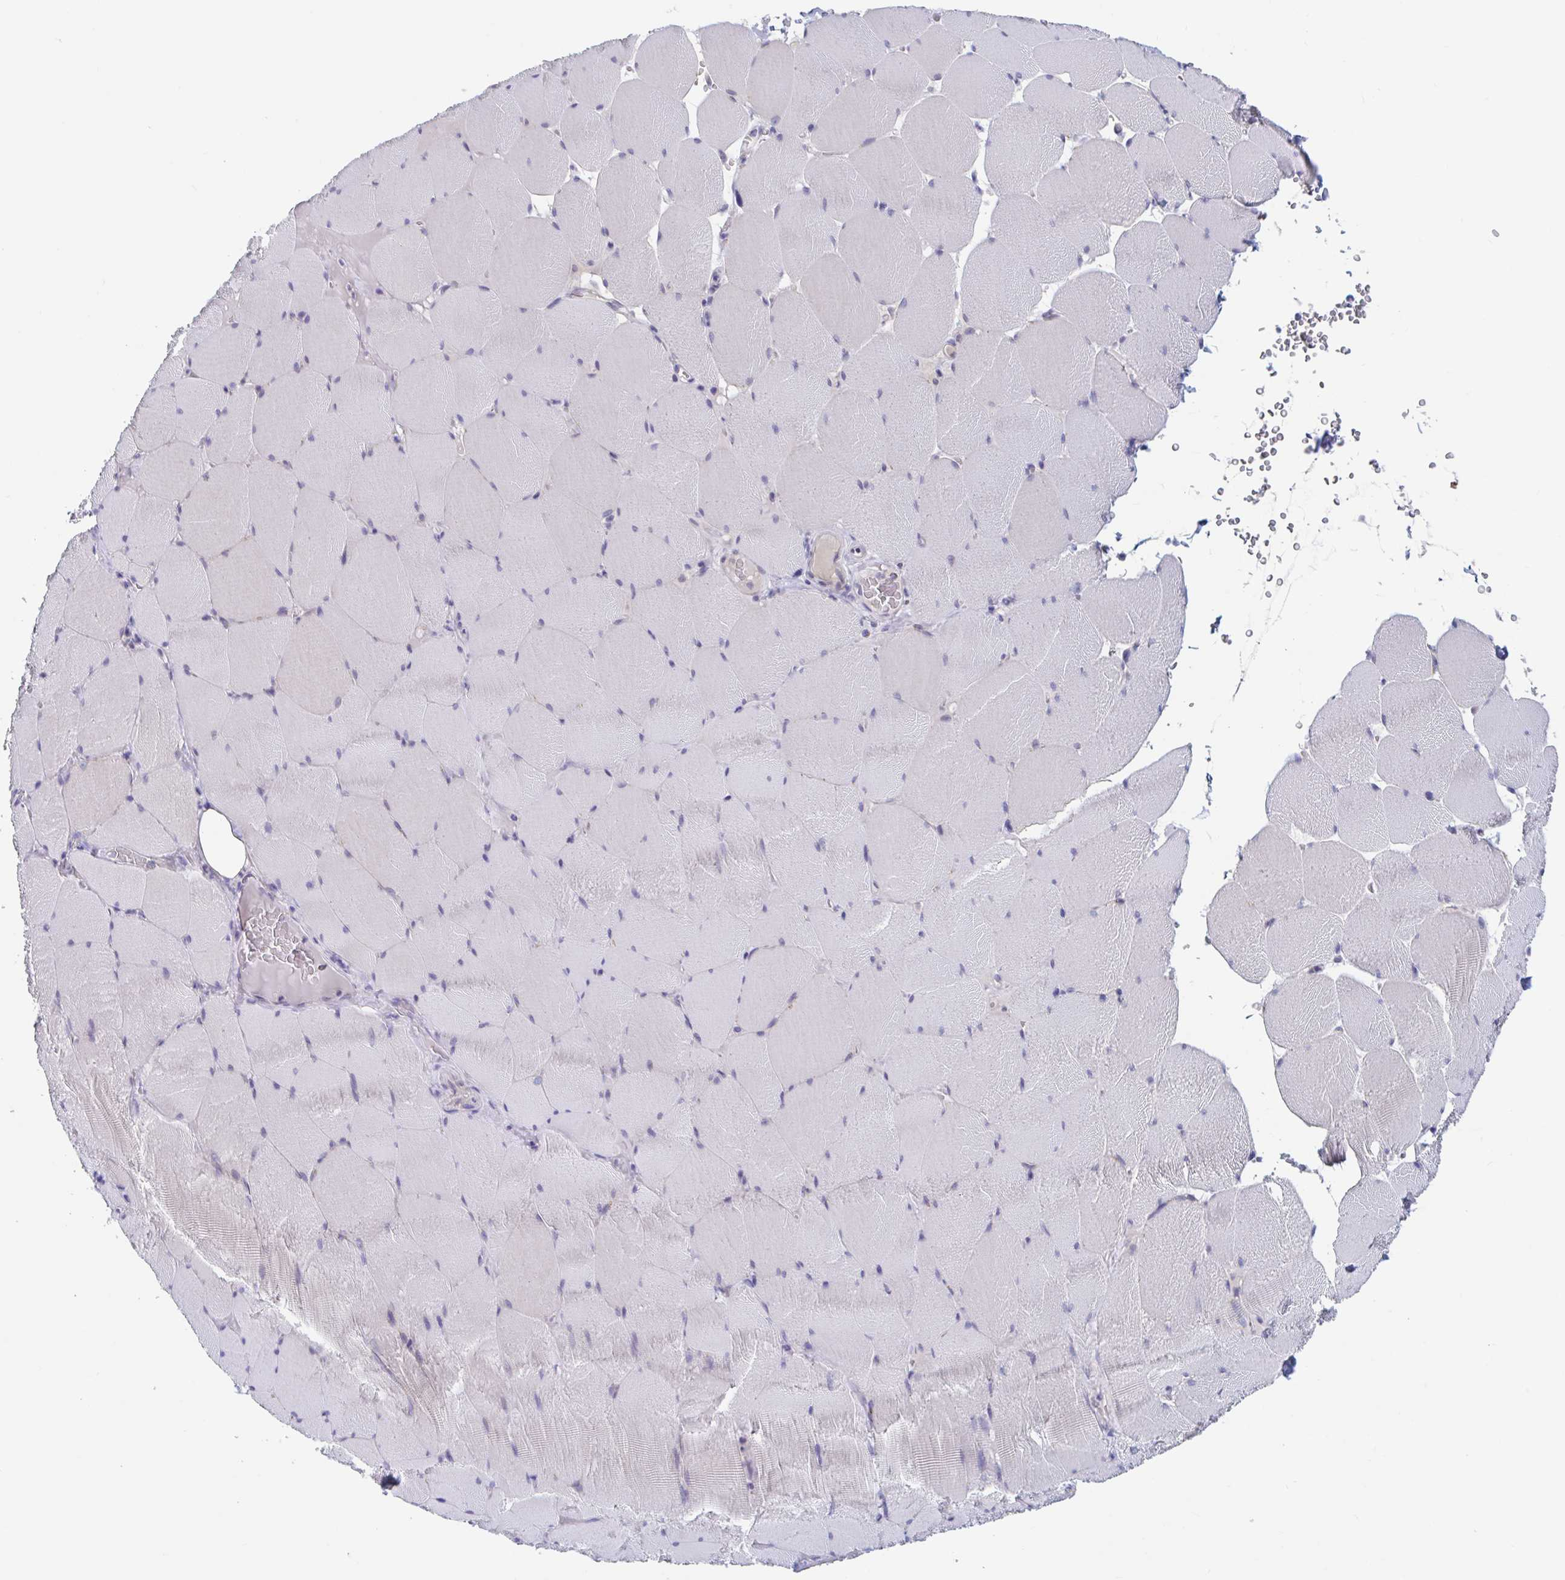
{"staining": {"intensity": "negative", "quantity": "none", "location": "none"}, "tissue": "skeletal muscle", "cell_type": "Myocytes", "image_type": "normal", "snomed": [{"axis": "morphology", "description": "Normal tissue, NOS"}, {"axis": "topography", "description": "Skeletal muscle"}, {"axis": "topography", "description": "Head-Neck"}], "caption": "IHC image of unremarkable skeletal muscle: skeletal muscle stained with DAB reveals no significant protein expression in myocytes.", "gene": "UNKL", "patient": {"sex": "male", "age": 66}}